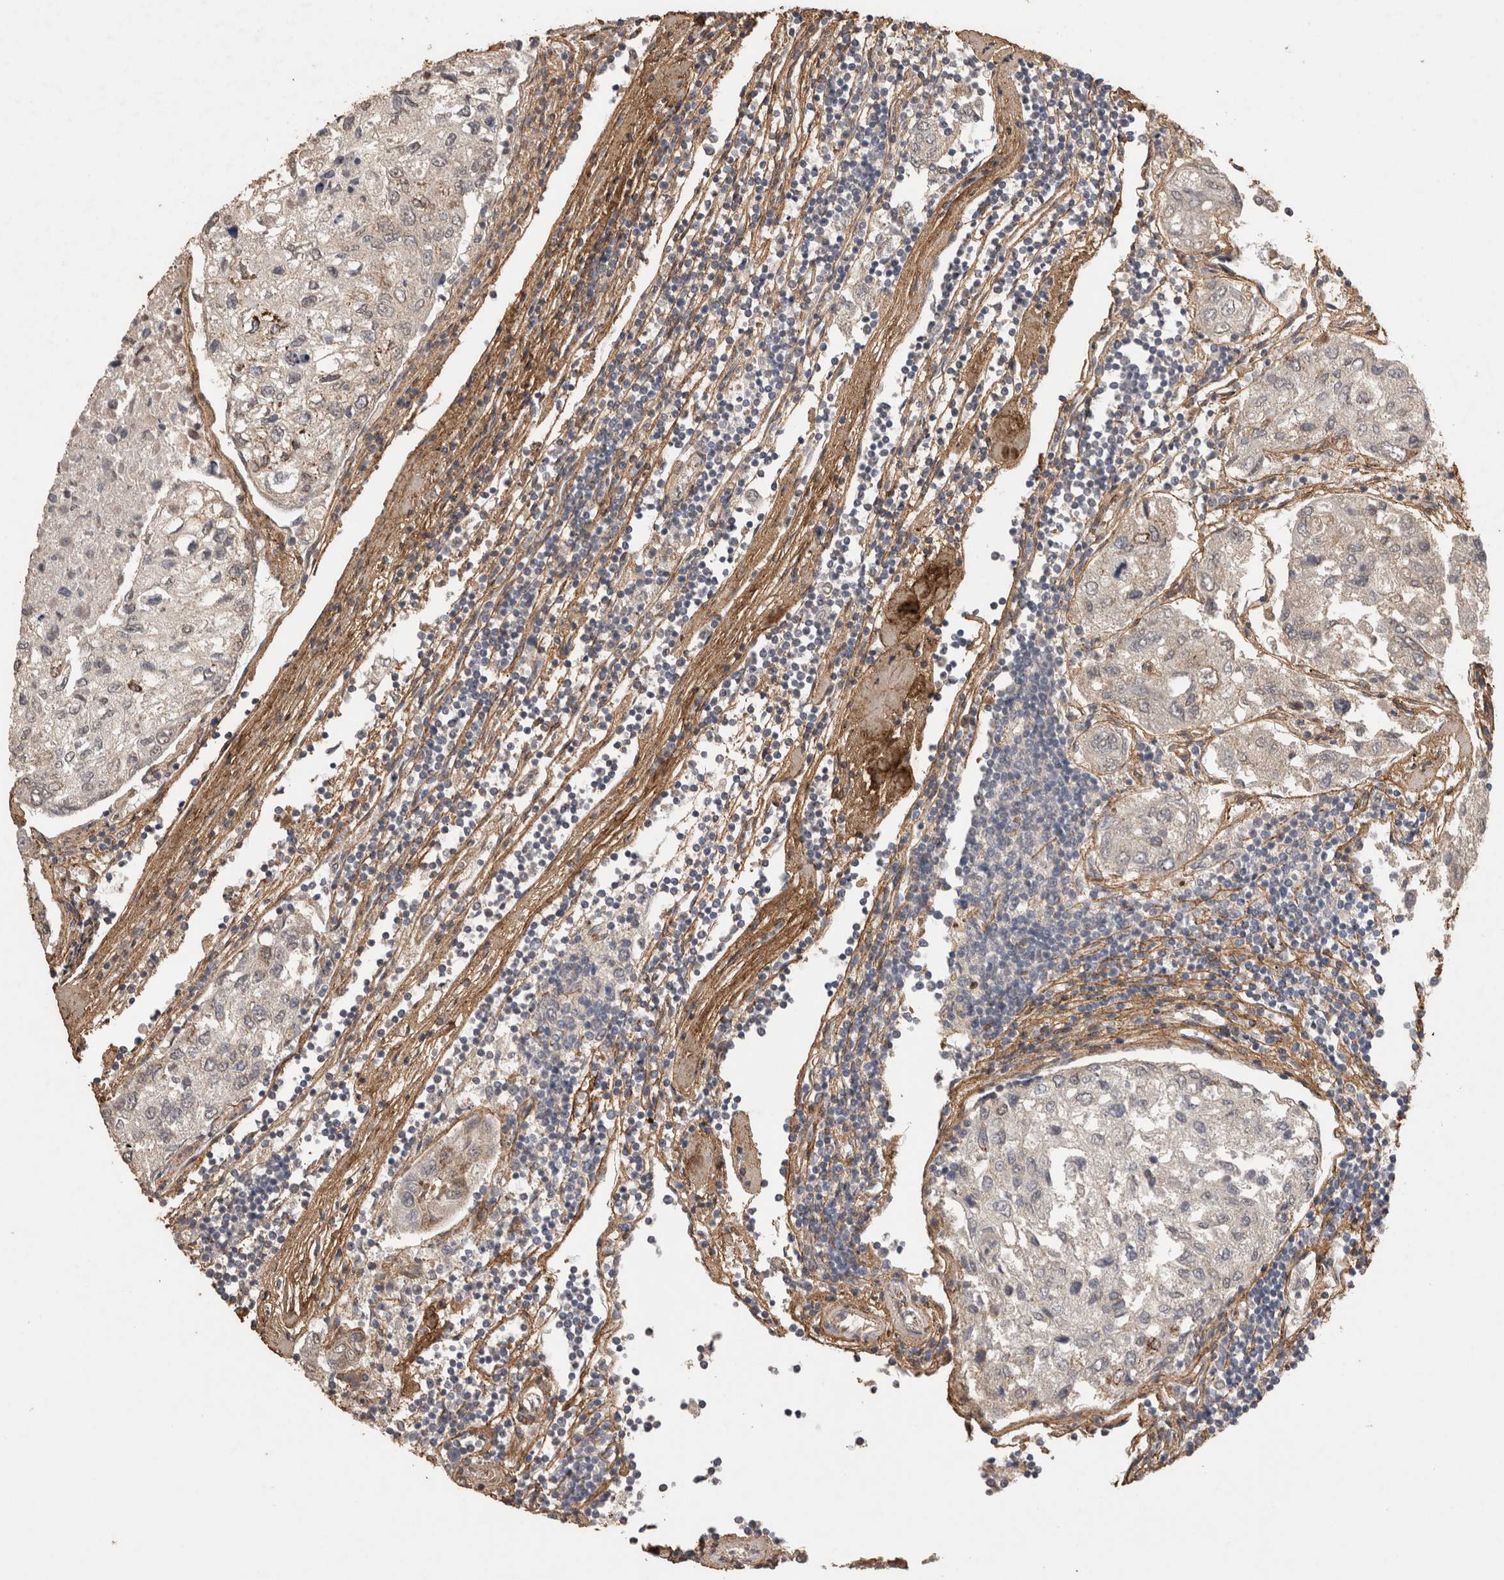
{"staining": {"intensity": "weak", "quantity": "25%-75%", "location": "cytoplasmic/membranous"}, "tissue": "urothelial cancer", "cell_type": "Tumor cells", "image_type": "cancer", "snomed": [{"axis": "morphology", "description": "Urothelial carcinoma, High grade"}, {"axis": "topography", "description": "Lymph node"}, {"axis": "topography", "description": "Urinary bladder"}], "caption": "Immunohistochemistry staining of urothelial carcinoma (high-grade), which displays low levels of weak cytoplasmic/membranous positivity in approximately 25%-75% of tumor cells indicating weak cytoplasmic/membranous protein positivity. The staining was performed using DAB (brown) for protein detection and nuclei were counterstained in hematoxylin (blue).", "gene": "C1QTNF5", "patient": {"sex": "male", "age": 51}}